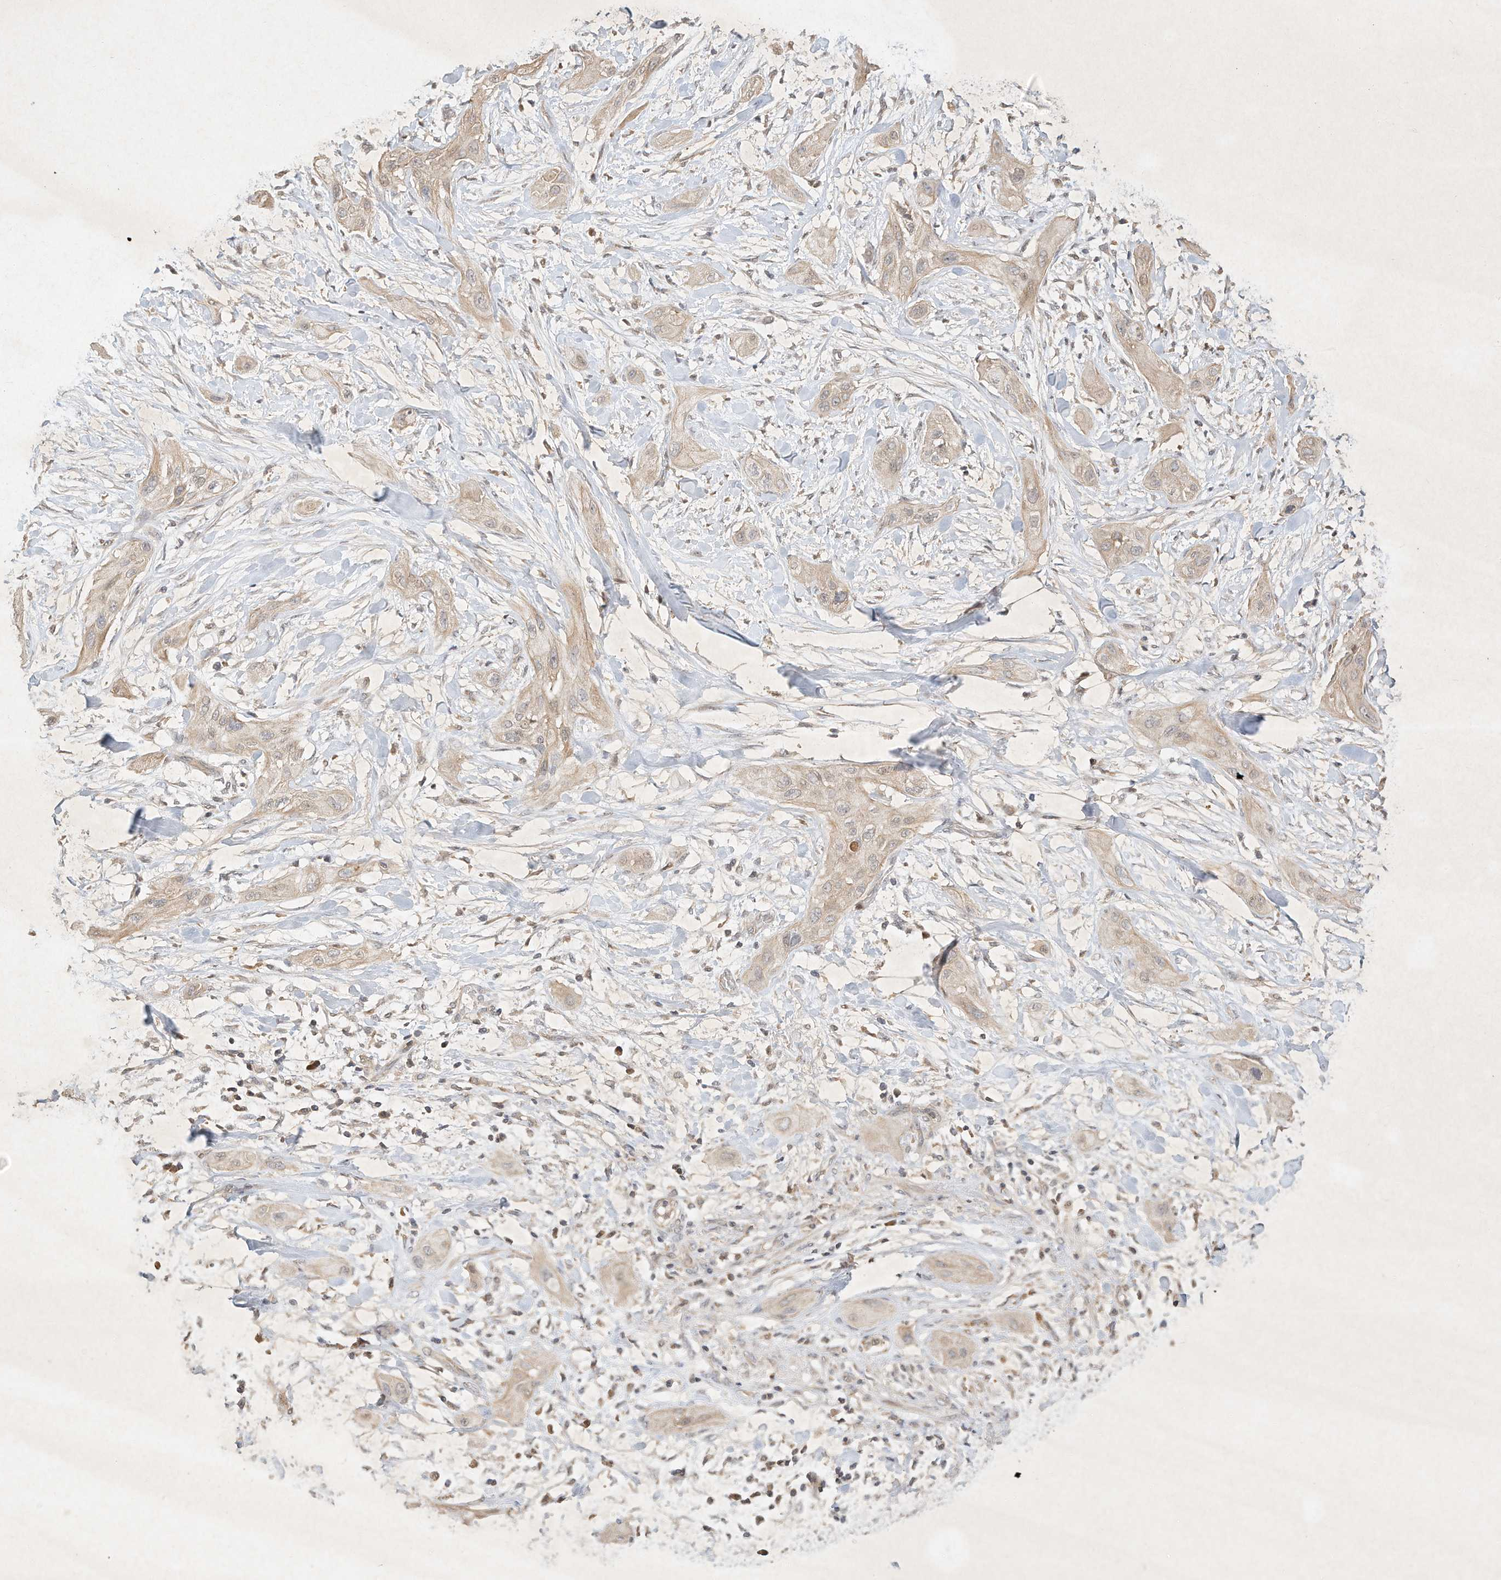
{"staining": {"intensity": "weak", "quantity": "25%-75%", "location": "cytoplasmic/membranous"}, "tissue": "lung cancer", "cell_type": "Tumor cells", "image_type": "cancer", "snomed": [{"axis": "morphology", "description": "Squamous cell carcinoma, NOS"}, {"axis": "topography", "description": "Lung"}], "caption": "Tumor cells reveal low levels of weak cytoplasmic/membranous positivity in approximately 25%-75% of cells in human lung cancer.", "gene": "BTRC", "patient": {"sex": "female", "age": 47}}